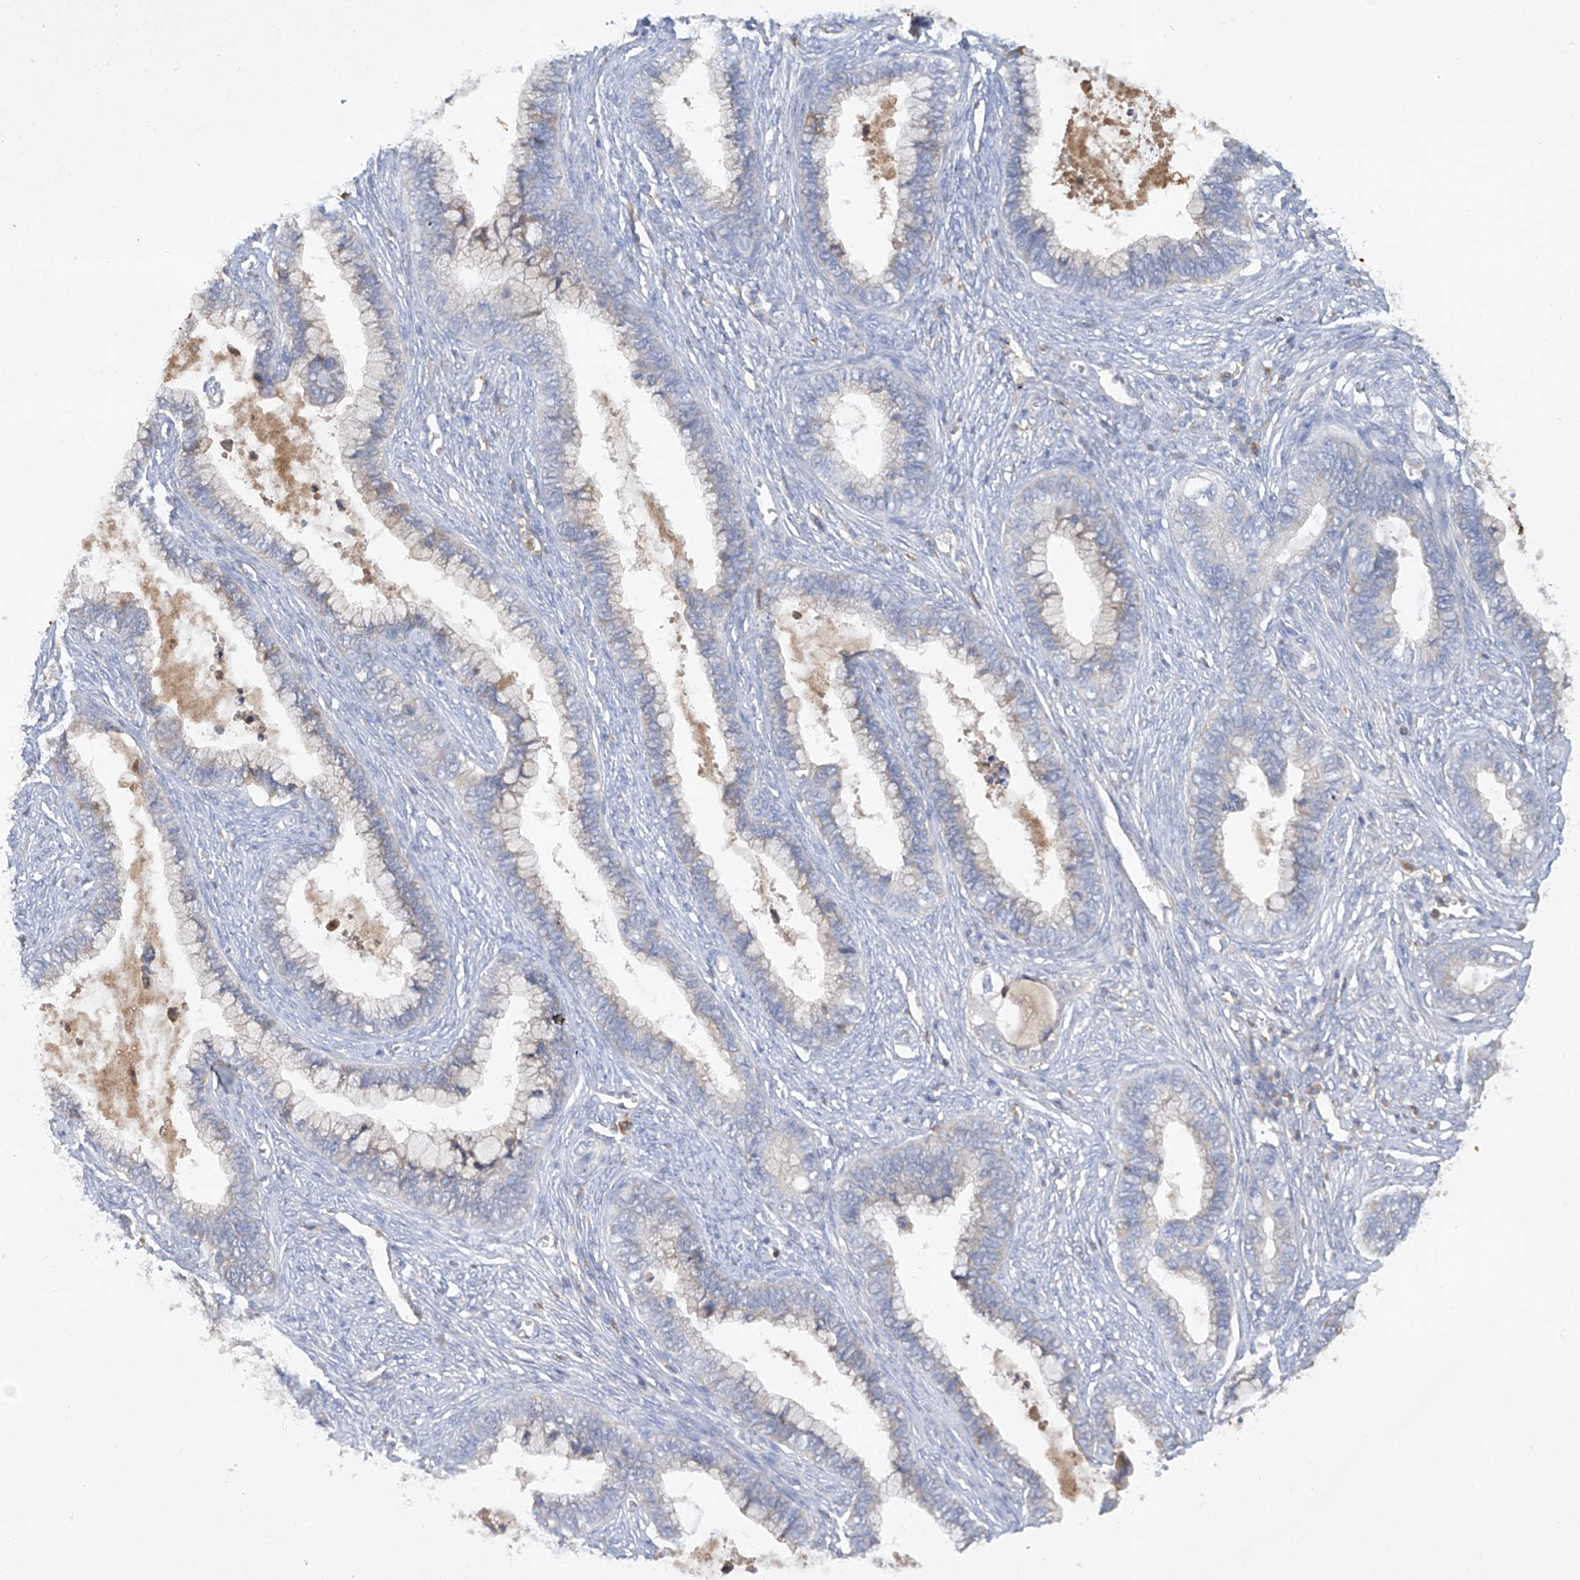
{"staining": {"intensity": "negative", "quantity": "none", "location": "none"}, "tissue": "cervical cancer", "cell_type": "Tumor cells", "image_type": "cancer", "snomed": [{"axis": "morphology", "description": "Adenocarcinoma, NOS"}, {"axis": "topography", "description": "Cervix"}], "caption": "Immunohistochemistry histopathology image of neoplastic tissue: cervical adenocarcinoma stained with DAB shows no significant protein staining in tumor cells.", "gene": "HAS3", "patient": {"sex": "female", "age": 44}}